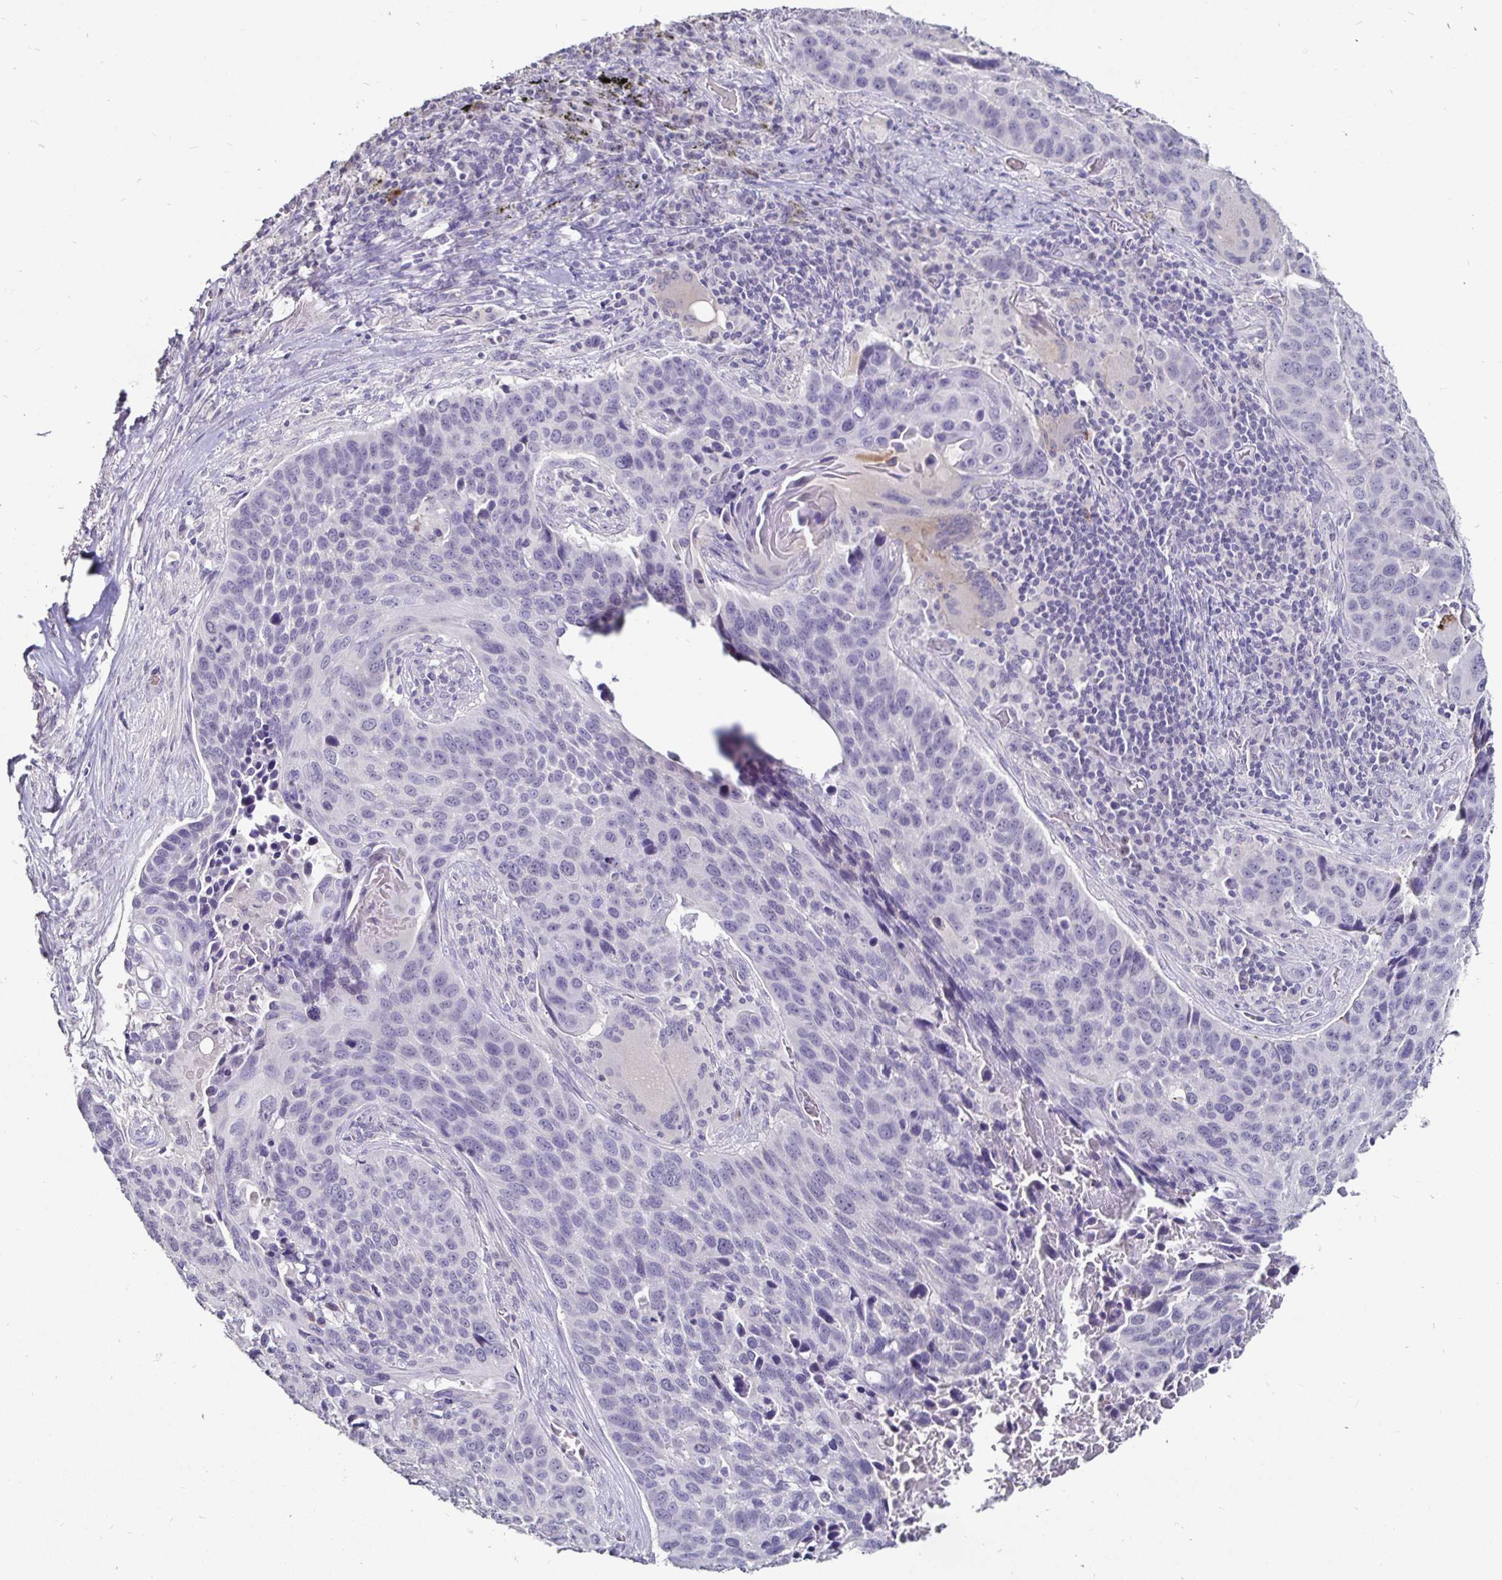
{"staining": {"intensity": "negative", "quantity": "none", "location": "none"}, "tissue": "lung cancer", "cell_type": "Tumor cells", "image_type": "cancer", "snomed": [{"axis": "morphology", "description": "Squamous cell carcinoma, NOS"}, {"axis": "topography", "description": "Lung"}], "caption": "Tumor cells show no significant positivity in squamous cell carcinoma (lung). The staining is performed using DAB (3,3'-diaminobenzidine) brown chromogen with nuclei counter-stained in using hematoxylin.", "gene": "FAIM2", "patient": {"sex": "male", "age": 68}}